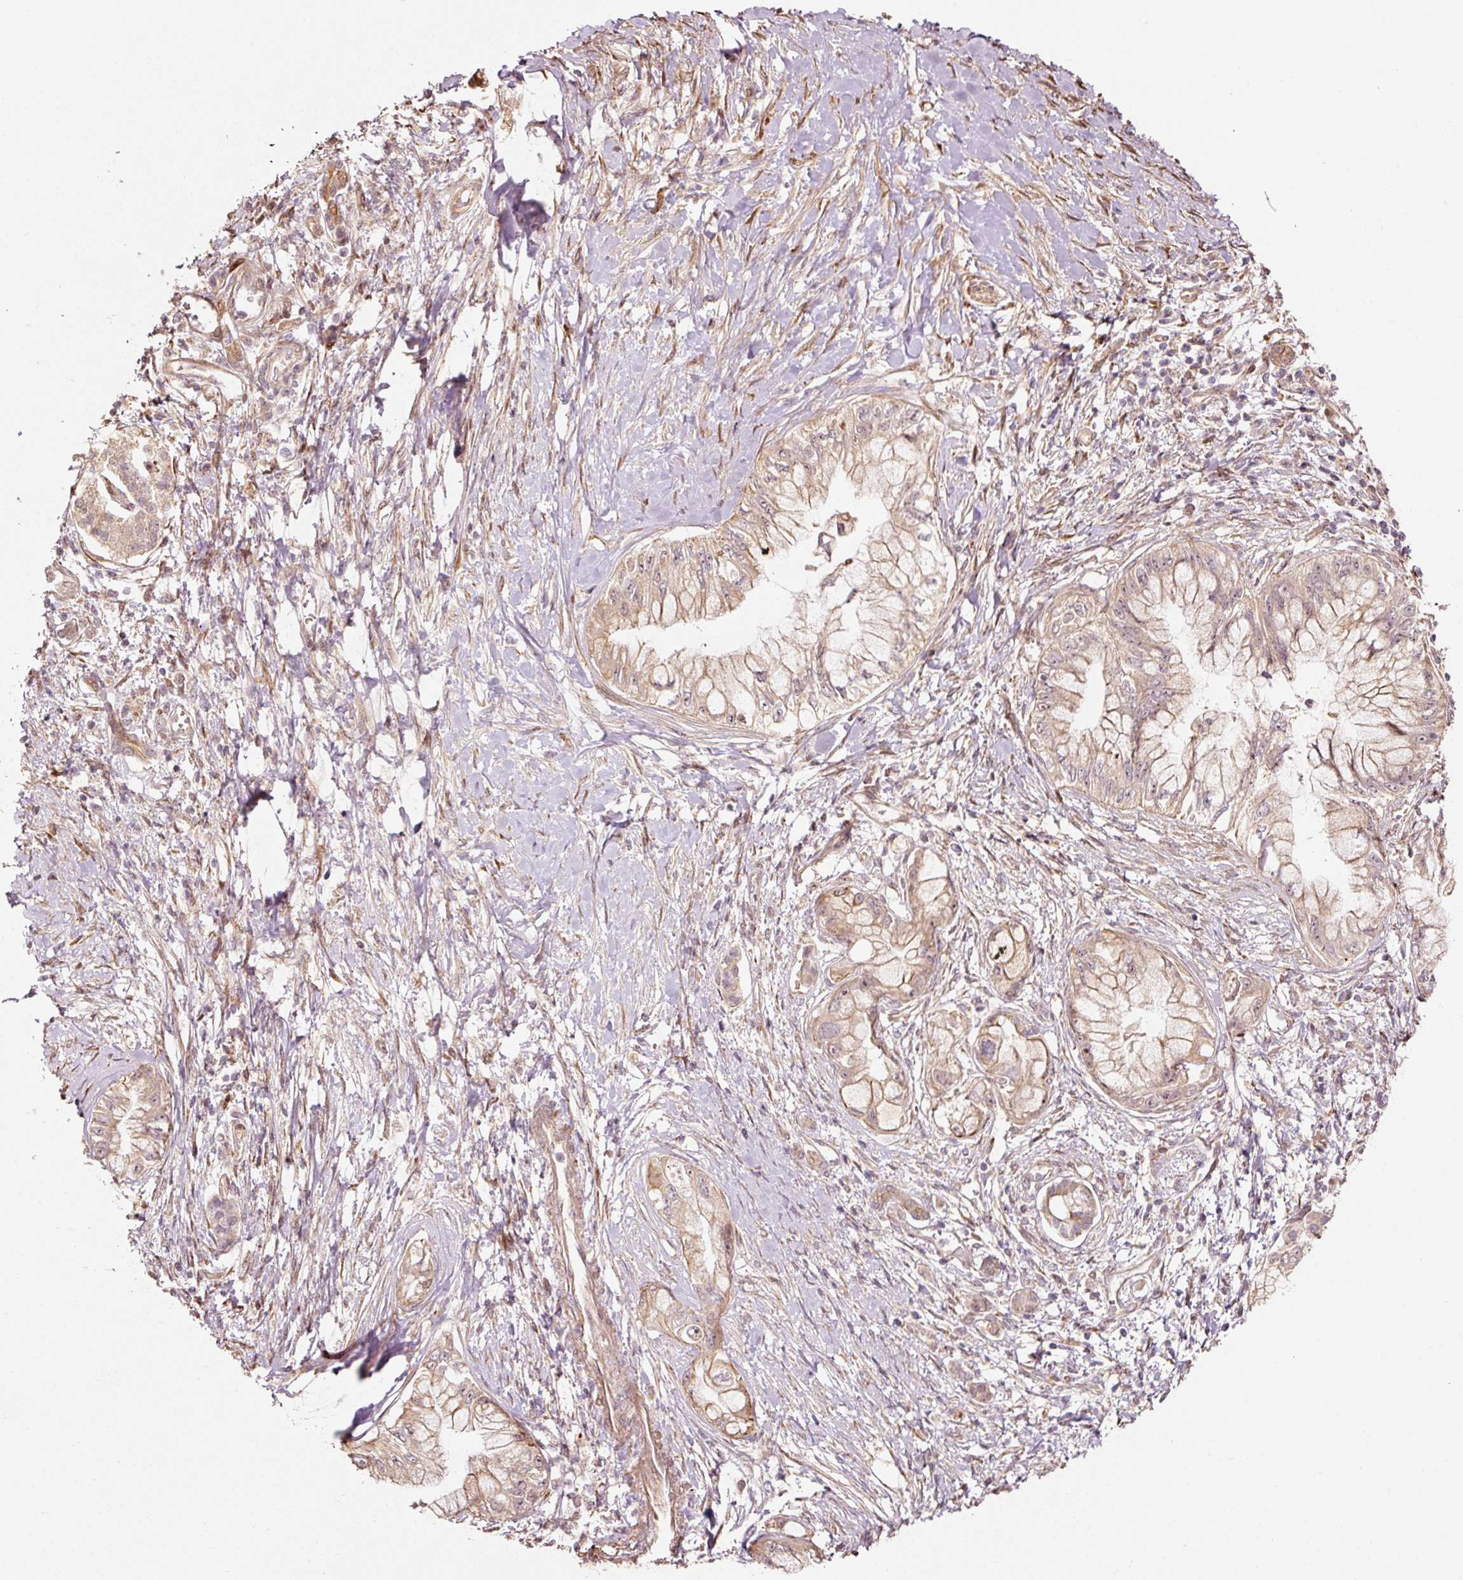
{"staining": {"intensity": "moderate", "quantity": ">75%", "location": "cytoplasmic/membranous"}, "tissue": "pancreatic cancer", "cell_type": "Tumor cells", "image_type": "cancer", "snomed": [{"axis": "morphology", "description": "Adenocarcinoma, NOS"}, {"axis": "topography", "description": "Pancreas"}], "caption": "DAB immunohistochemical staining of human pancreatic cancer reveals moderate cytoplasmic/membranous protein expression in approximately >75% of tumor cells.", "gene": "ETF1", "patient": {"sex": "male", "age": 48}}